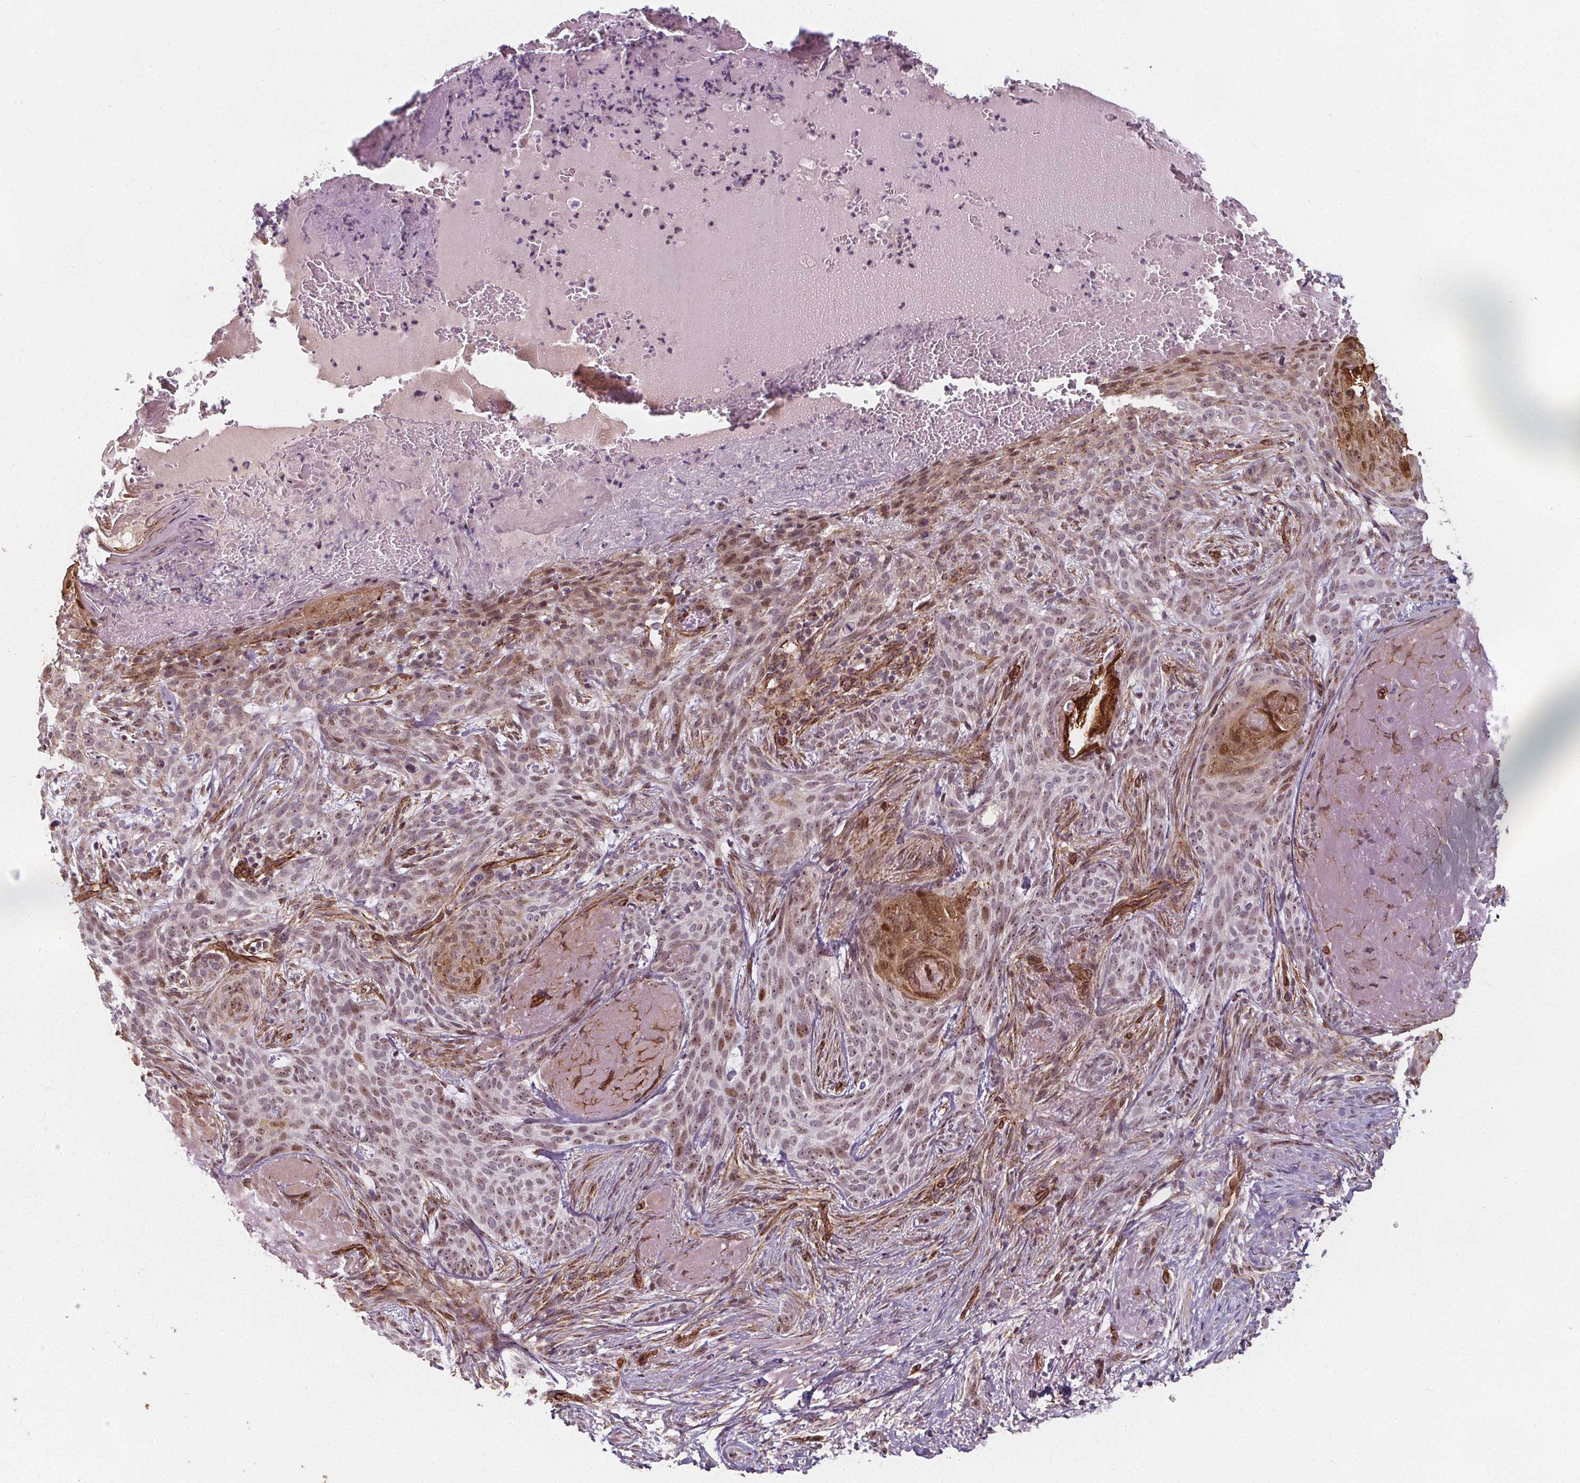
{"staining": {"intensity": "weak", "quantity": "25%-75%", "location": "nuclear"}, "tissue": "skin cancer", "cell_type": "Tumor cells", "image_type": "cancer", "snomed": [{"axis": "morphology", "description": "Basal cell carcinoma"}, {"axis": "topography", "description": "Skin"}], "caption": "Weak nuclear positivity is seen in approximately 25%-75% of tumor cells in skin cancer.", "gene": "HAS1", "patient": {"sex": "male", "age": 84}}